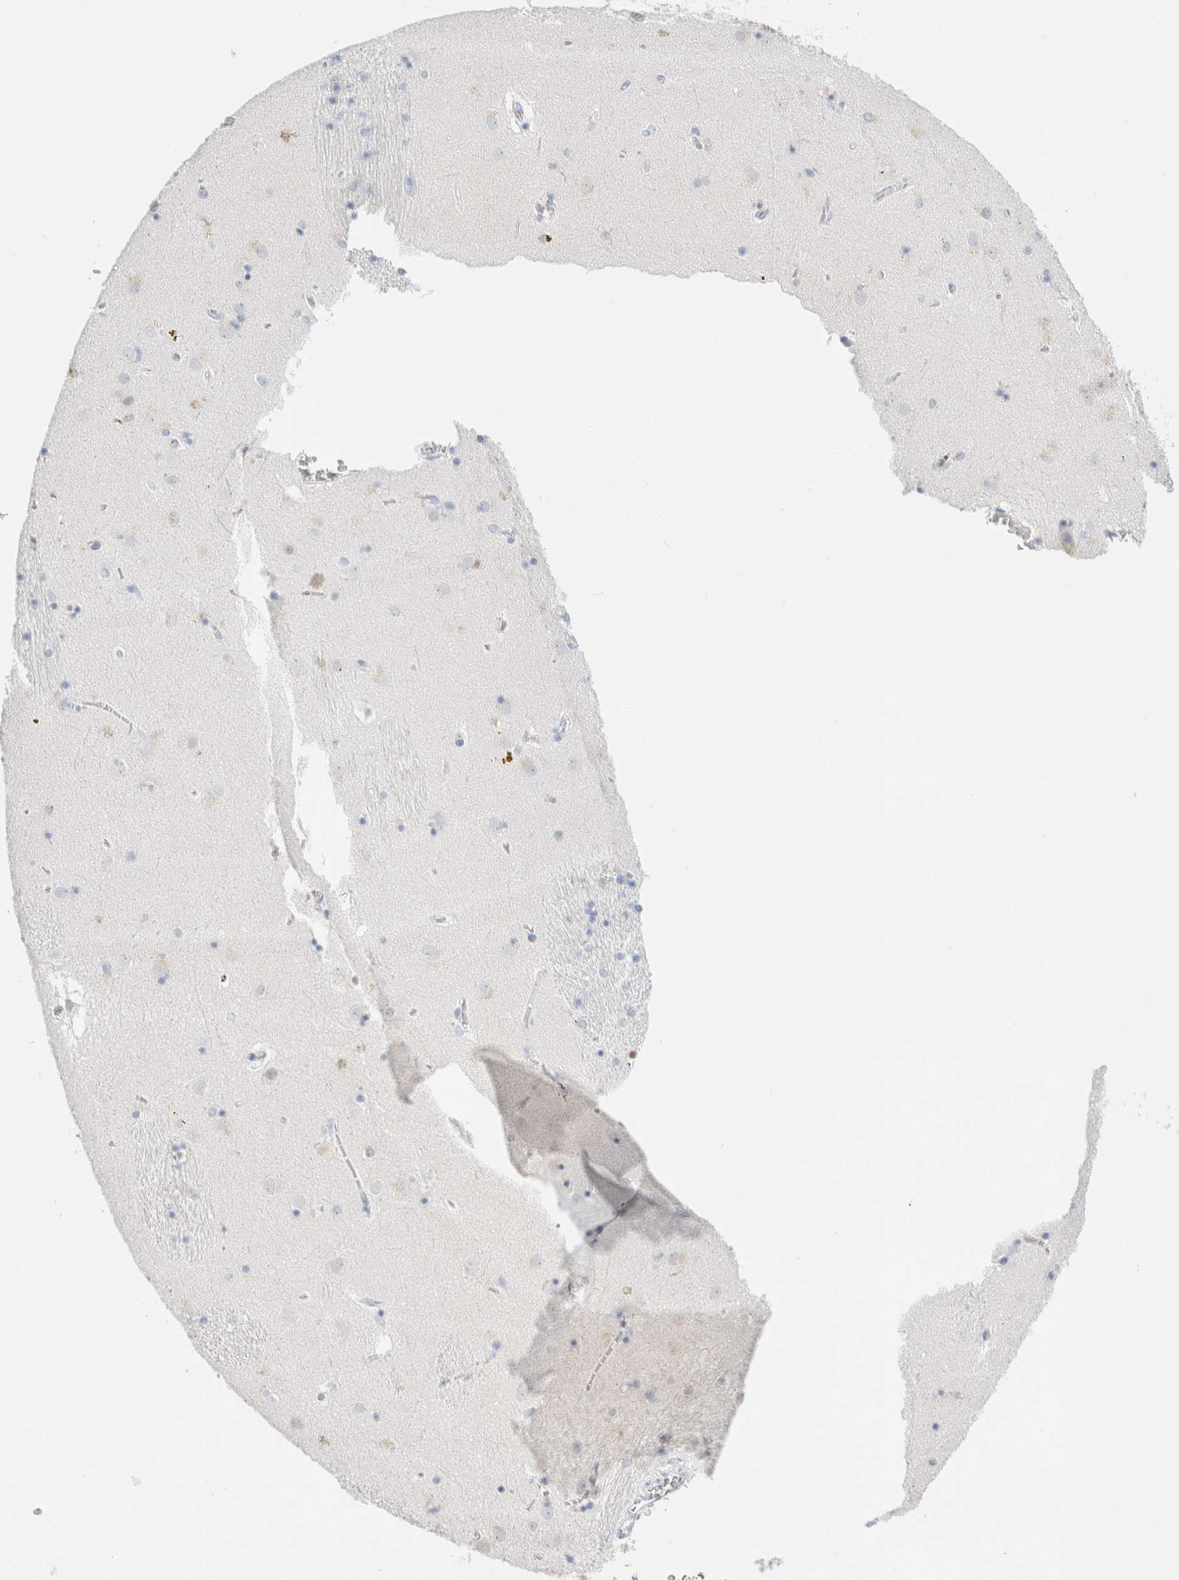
{"staining": {"intensity": "negative", "quantity": "none", "location": "none"}, "tissue": "caudate", "cell_type": "Glial cells", "image_type": "normal", "snomed": [{"axis": "morphology", "description": "Normal tissue, NOS"}, {"axis": "topography", "description": "Lateral ventricle wall"}], "caption": "This is an immunohistochemistry (IHC) histopathology image of unremarkable caudate. There is no expression in glial cells.", "gene": "ARG1", "patient": {"sex": "male", "age": 70}}